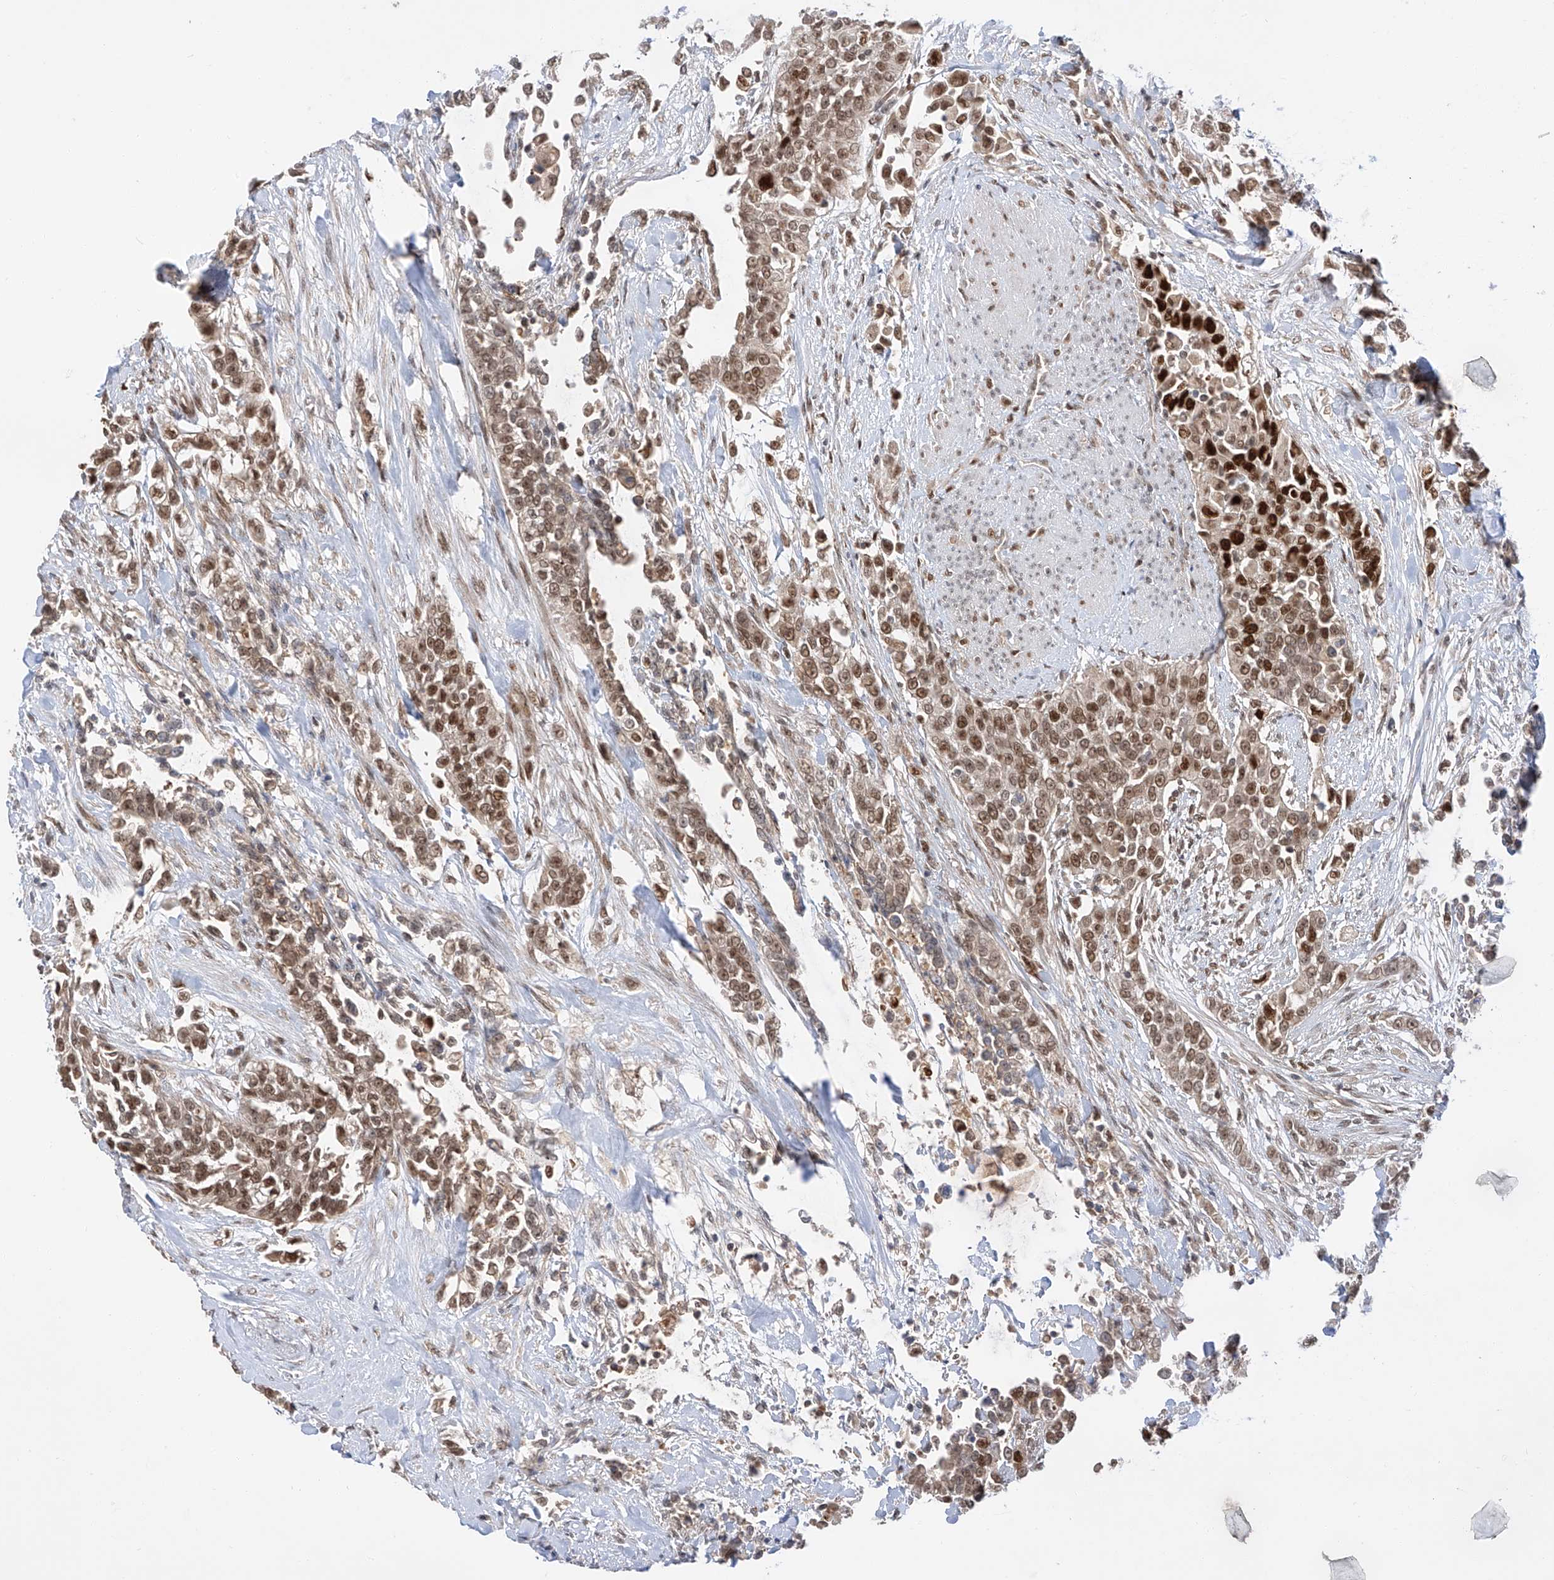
{"staining": {"intensity": "moderate", "quantity": ">75%", "location": "nuclear"}, "tissue": "urothelial cancer", "cell_type": "Tumor cells", "image_type": "cancer", "snomed": [{"axis": "morphology", "description": "Urothelial carcinoma, High grade"}, {"axis": "topography", "description": "Urinary bladder"}], "caption": "A brown stain highlights moderate nuclear positivity of a protein in urothelial cancer tumor cells.", "gene": "POGK", "patient": {"sex": "female", "age": 80}}